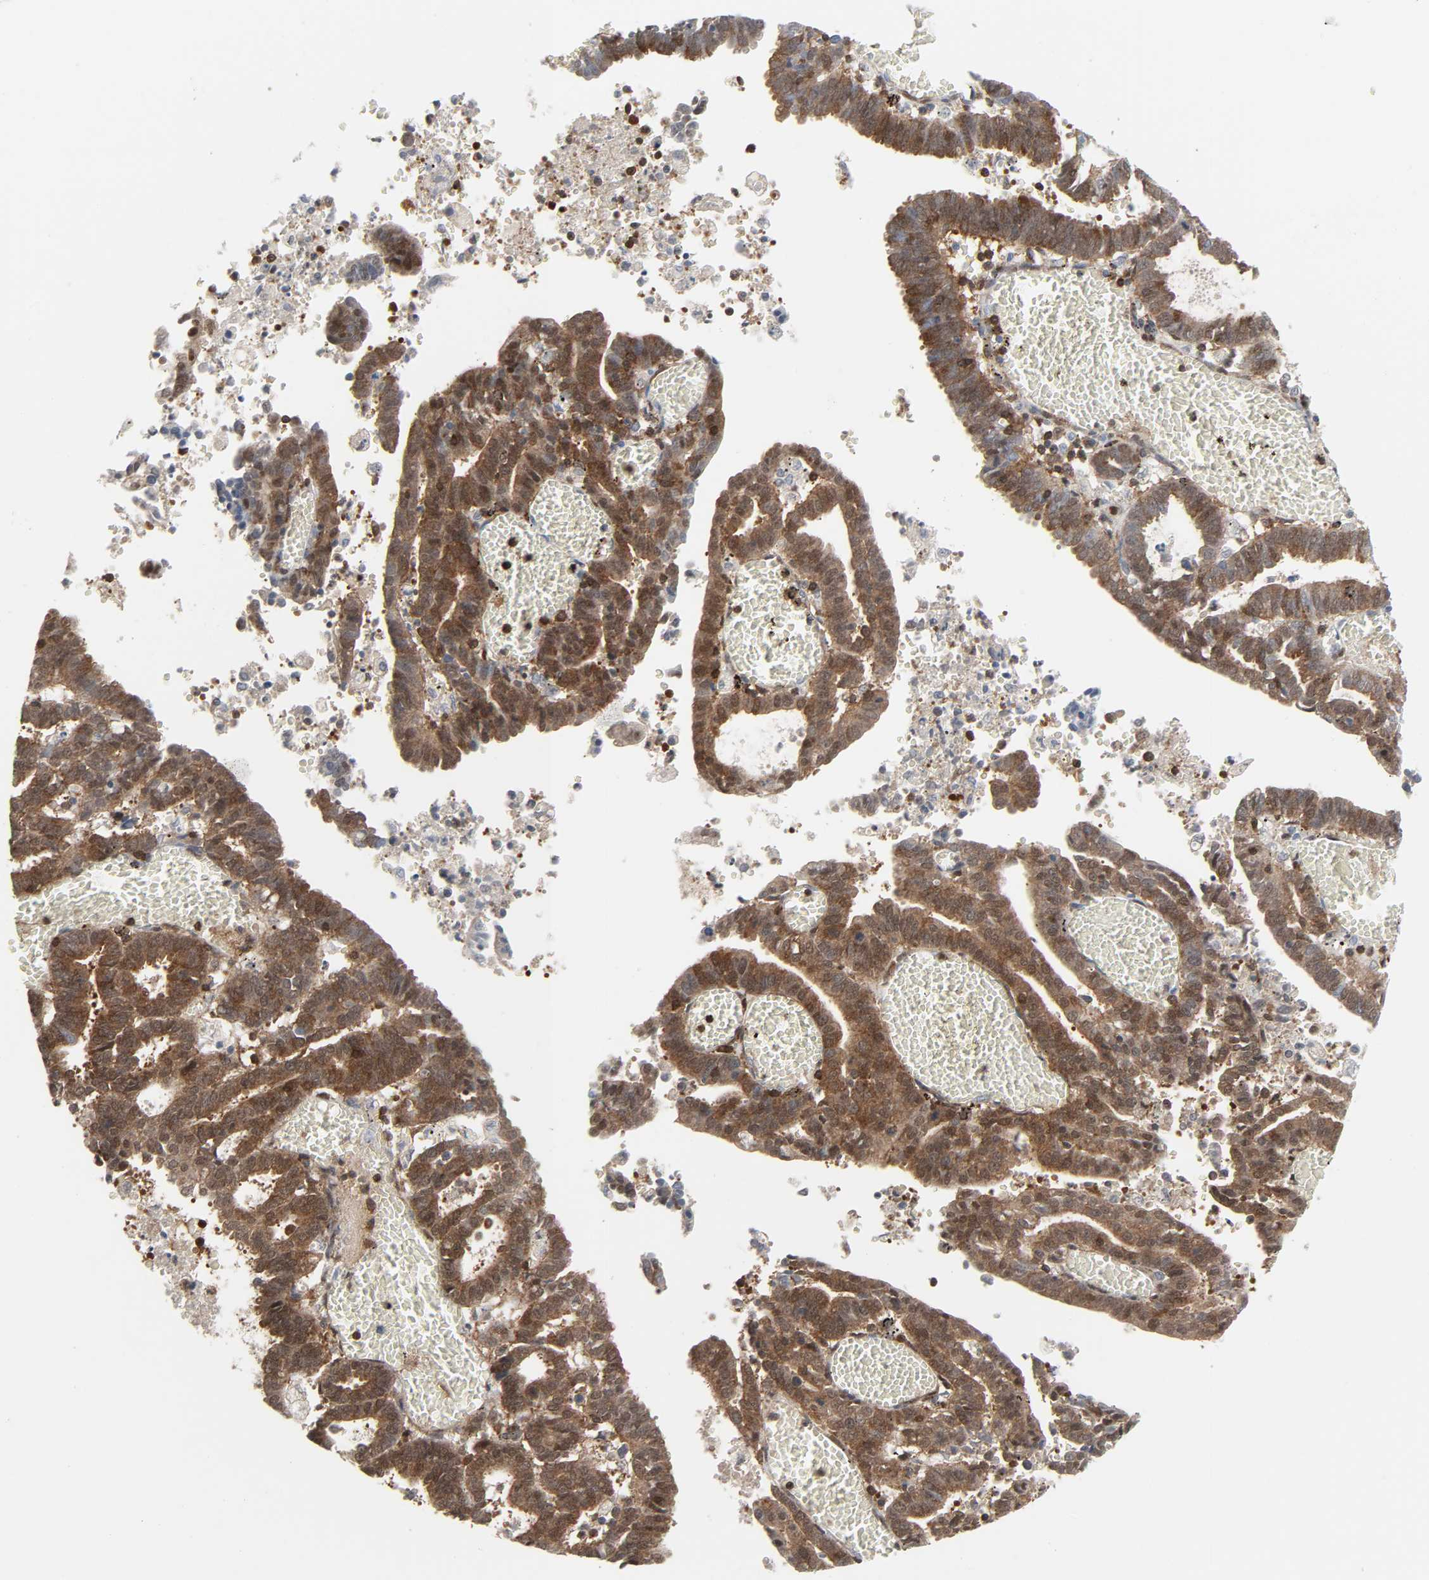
{"staining": {"intensity": "moderate", "quantity": ">75%", "location": "cytoplasmic/membranous"}, "tissue": "endometrial cancer", "cell_type": "Tumor cells", "image_type": "cancer", "snomed": [{"axis": "morphology", "description": "Adenocarcinoma, NOS"}, {"axis": "topography", "description": "Uterus"}], "caption": "Approximately >75% of tumor cells in human adenocarcinoma (endometrial) display moderate cytoplasmic/membranous protein positivity as visualized by brown immunohistochemical staining.", "gene": "GSK3A", "patient": {"sex": "female", "age": 83}}